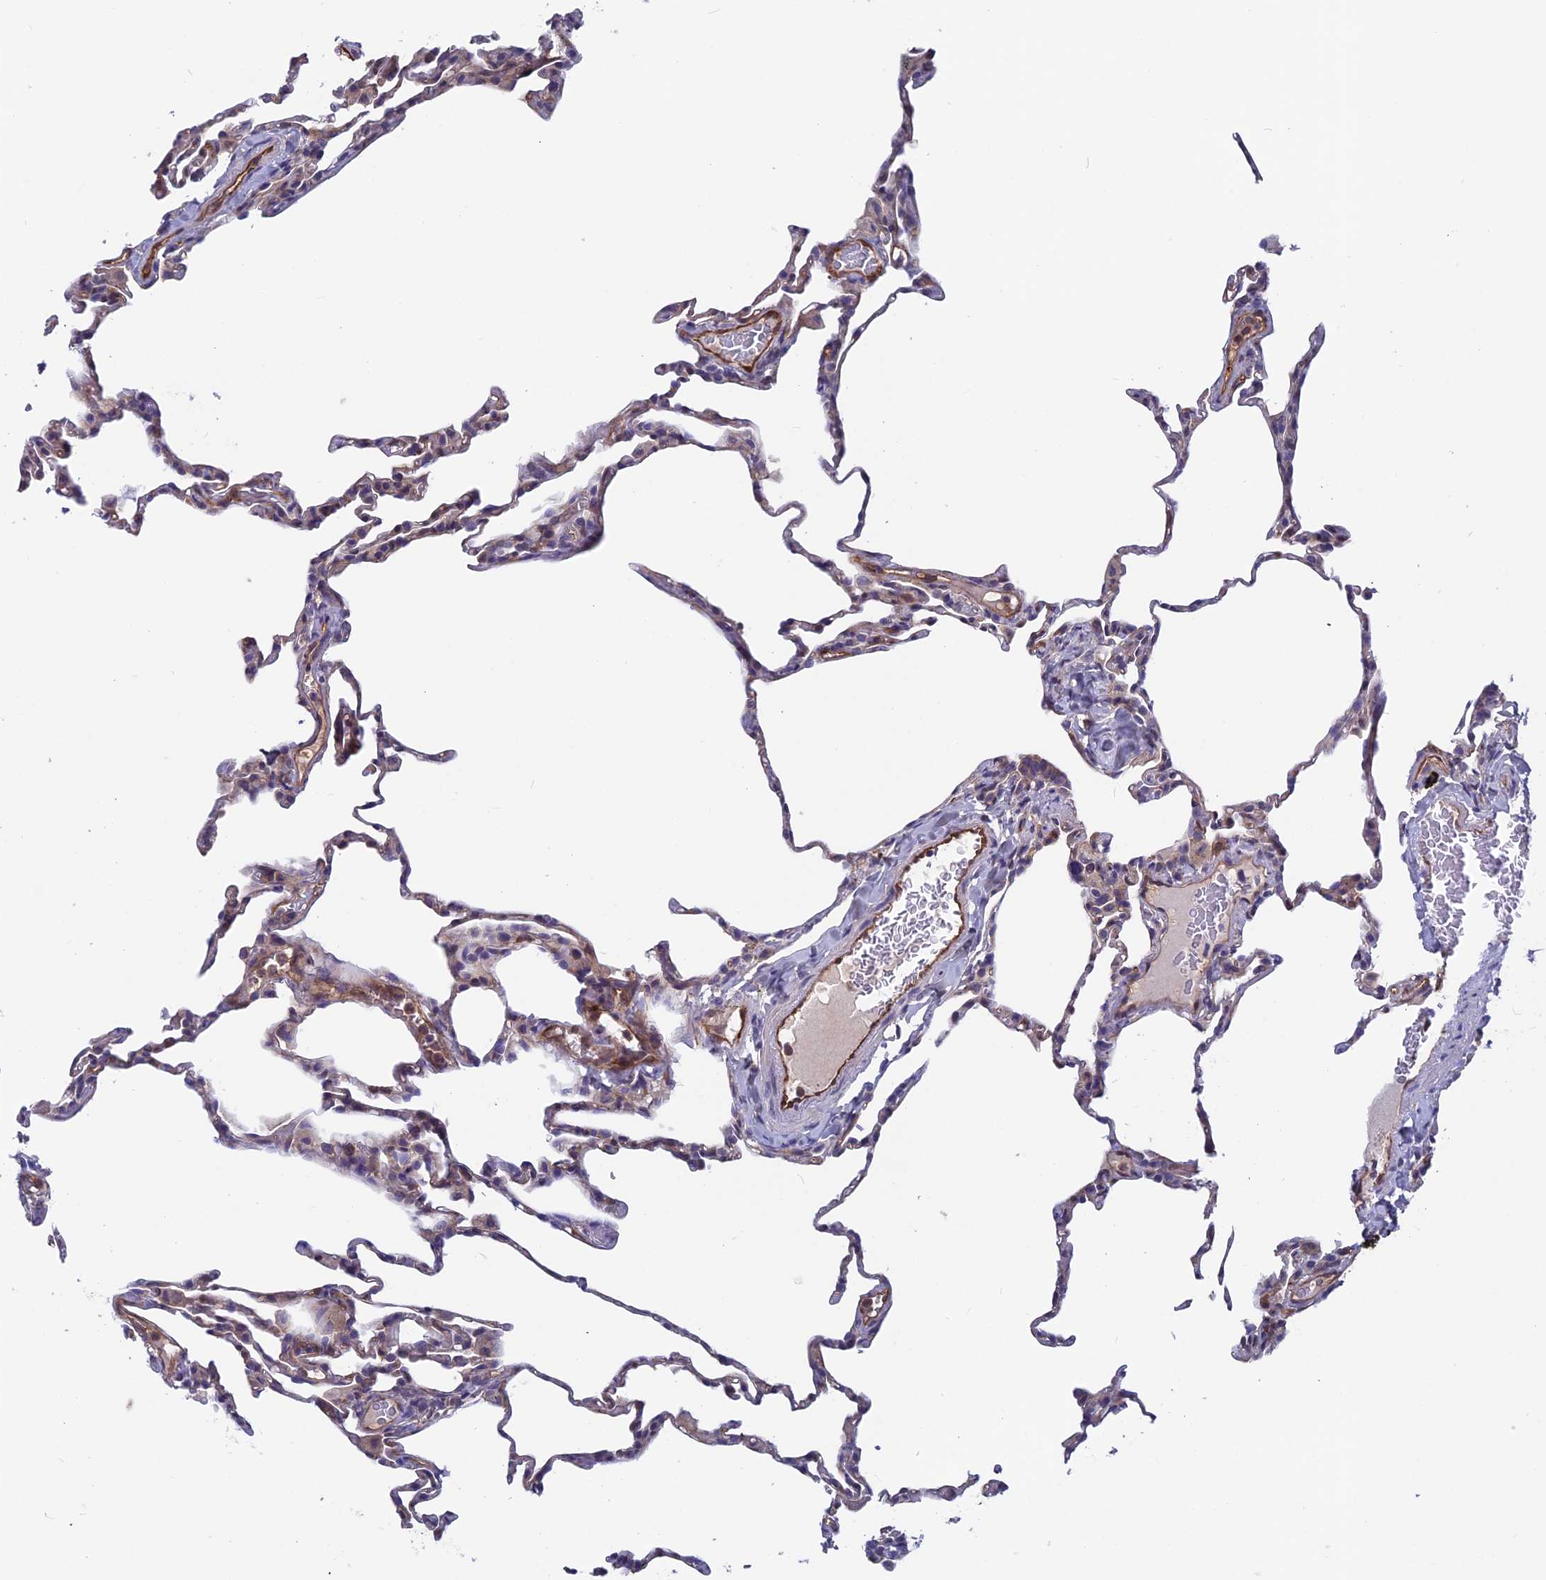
{"staining": {"intensity": "weak", "quantity": "<25%", "location": "cytoplasmic/membranous"}, "tissue": "lung", "cell_type": "Alveolar cells", "image_type": "normal", "snomed": [{"axis": "morphology", "description": "Normal tissue, NOS"}, {"axis": "topography", "description": "Lung"}], "caption": "Alveolar cells are negative for brown protein staining in unremarkable lung.", "gene": "MAST2", "patient": {"sex": "male", "age": 20}}